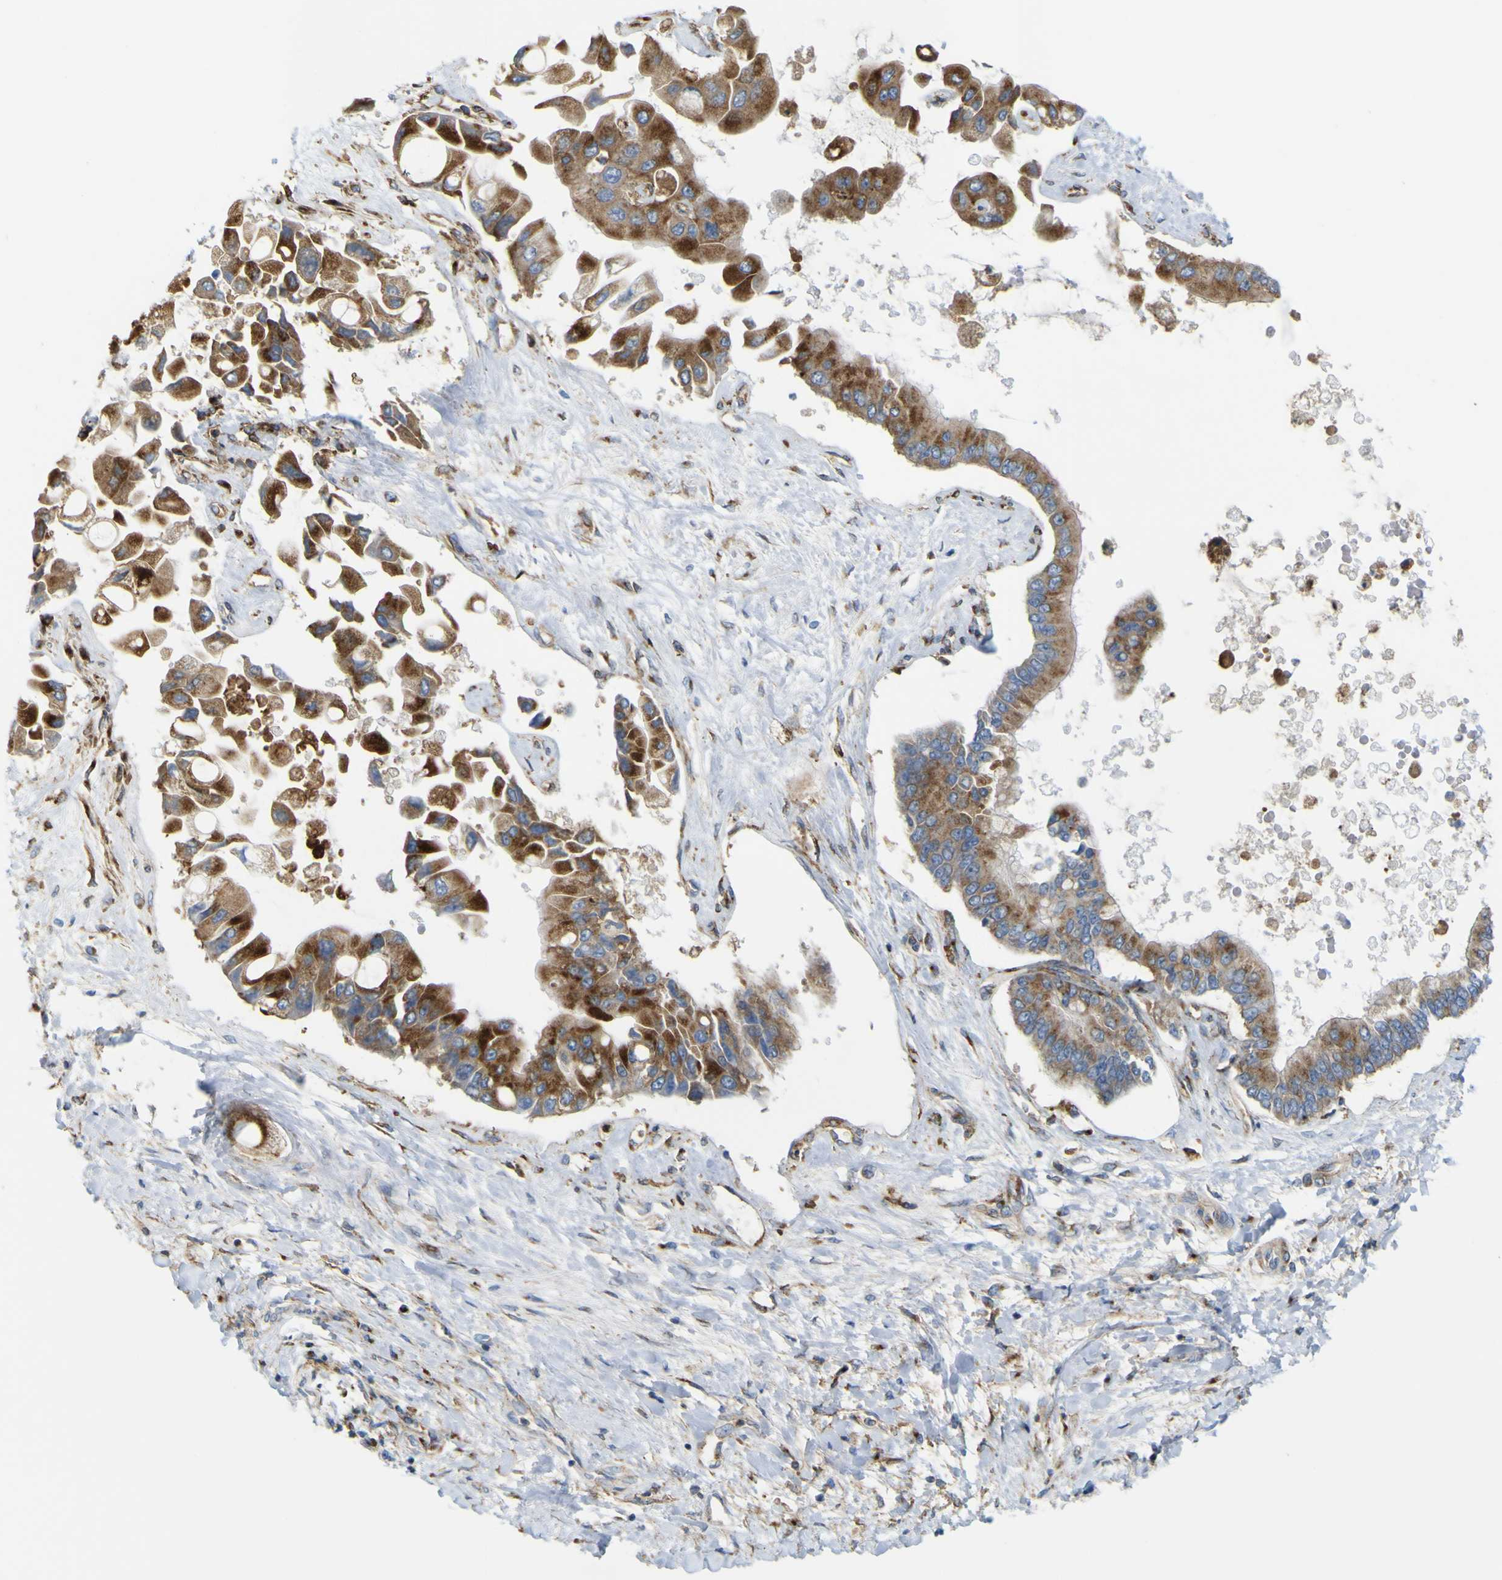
{"staining": {"intensity": "moderate", "quantity": ">75%", "location": "cytoplasmic/membranous"}, "tissue": "liver cancer", "cell_type": "Tumor cells", "image_type": "cancer", "snomed": [{"axis": "morphology", "description": "Cholangiocarcinoma"}, {"axis": "topography", "description": "Liver"}], "caption": "The photomicrograph shows staining of cholangiocarcinoma (liver), revealing moderate cytoplasmic/membranous protein expression (brown color) within tumor cells. The staining is performed using DAB (3,3'-diaminobenzidine) brown chromogen to label protein expression. The nuclei are counter-stained blue using hematoxylin.", "gene": "IGF2R", "patient": {"sex": "male", "age": 50}}